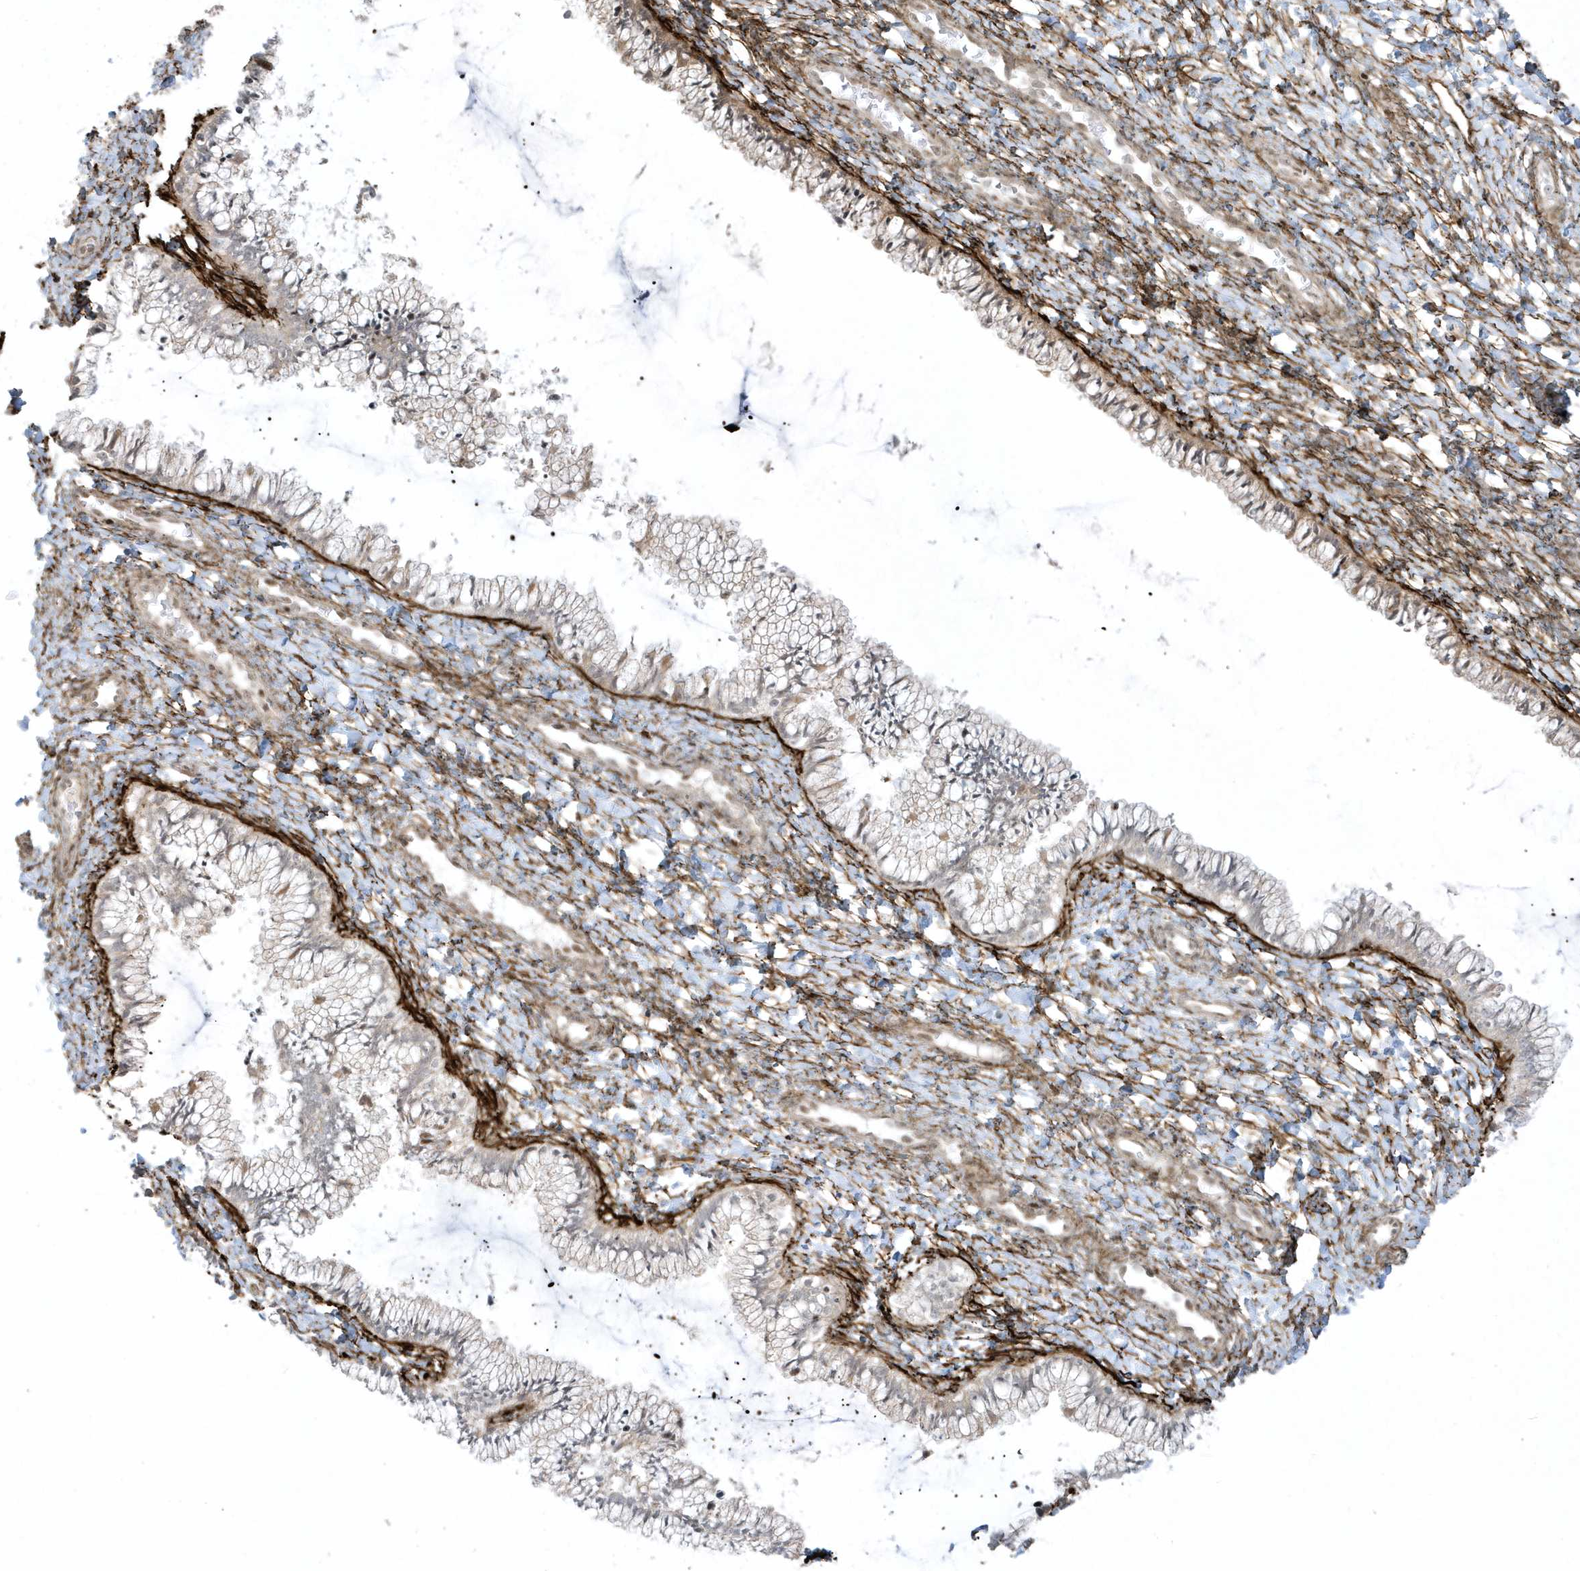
{"staining": {"intensity": "weak", "quantity": "25%-75%", "location": "cytoplasmic/membranous"}, "tissue": "cervix", "cell_type": "Glandular cells", "image_type": "normal", "snomed": [{"axis": "morphology", "description": "Normal tissue, NOS"}, {"axis": "morphology", "description": "Adenocarcinoma, NOS"}, {"axis": "topography", "description": "Cervix"}], "caption": "Glandular cells exhibit weak cytoplasmic/membranous expression in approximately 25%-75% of cells in normal cervix.", "gene": "MASP2", "patient": {"sex": "female", "age": 29}}